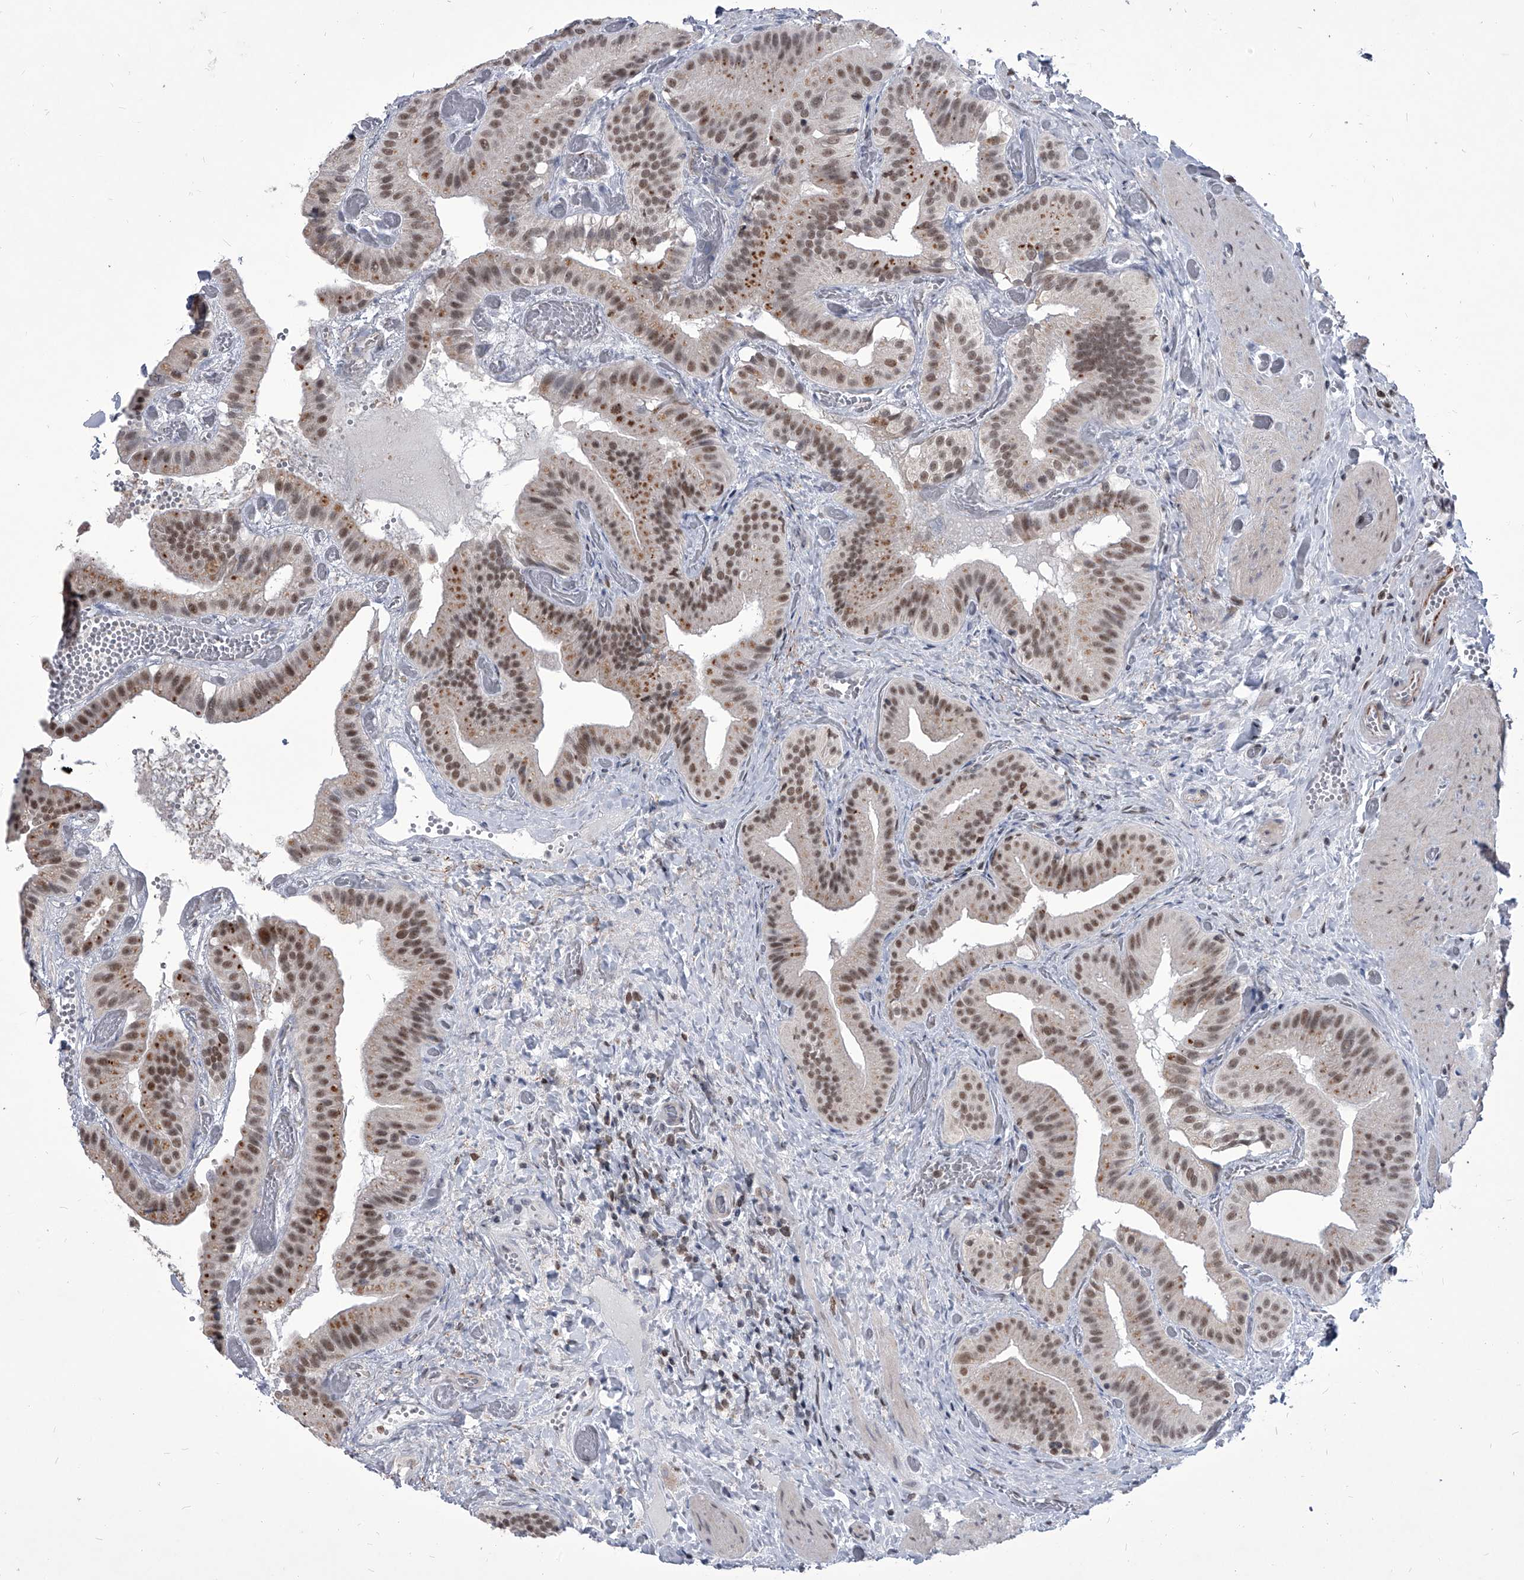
{"staining": {"intensity": "moderate", "quantity": ">75%", "location": "cytoplasmic/membranous,nuclear"}, "tissue": "gallbladder", "cell_type": "Glandular cells", "image_type": "normal", "snomed": [{"axis": "morphology", "description": "Normal tissue, NOS"}, {"axis": "topography", "description": "Gallbladder"}], "caption": "Immunohistochemistry (IHC) micrograph of unremarkable gallbladder: human gallbladder stained using IHC shows medium levels of moderate protein expression localized specifically in the cytoplasmic/membranous,nuclear of glandular cells, appearing as a cytoplasmic/membranous,nuclear brown color.", "gene": "PPIL4", "patient": {"sex": "female", "age": 64}}